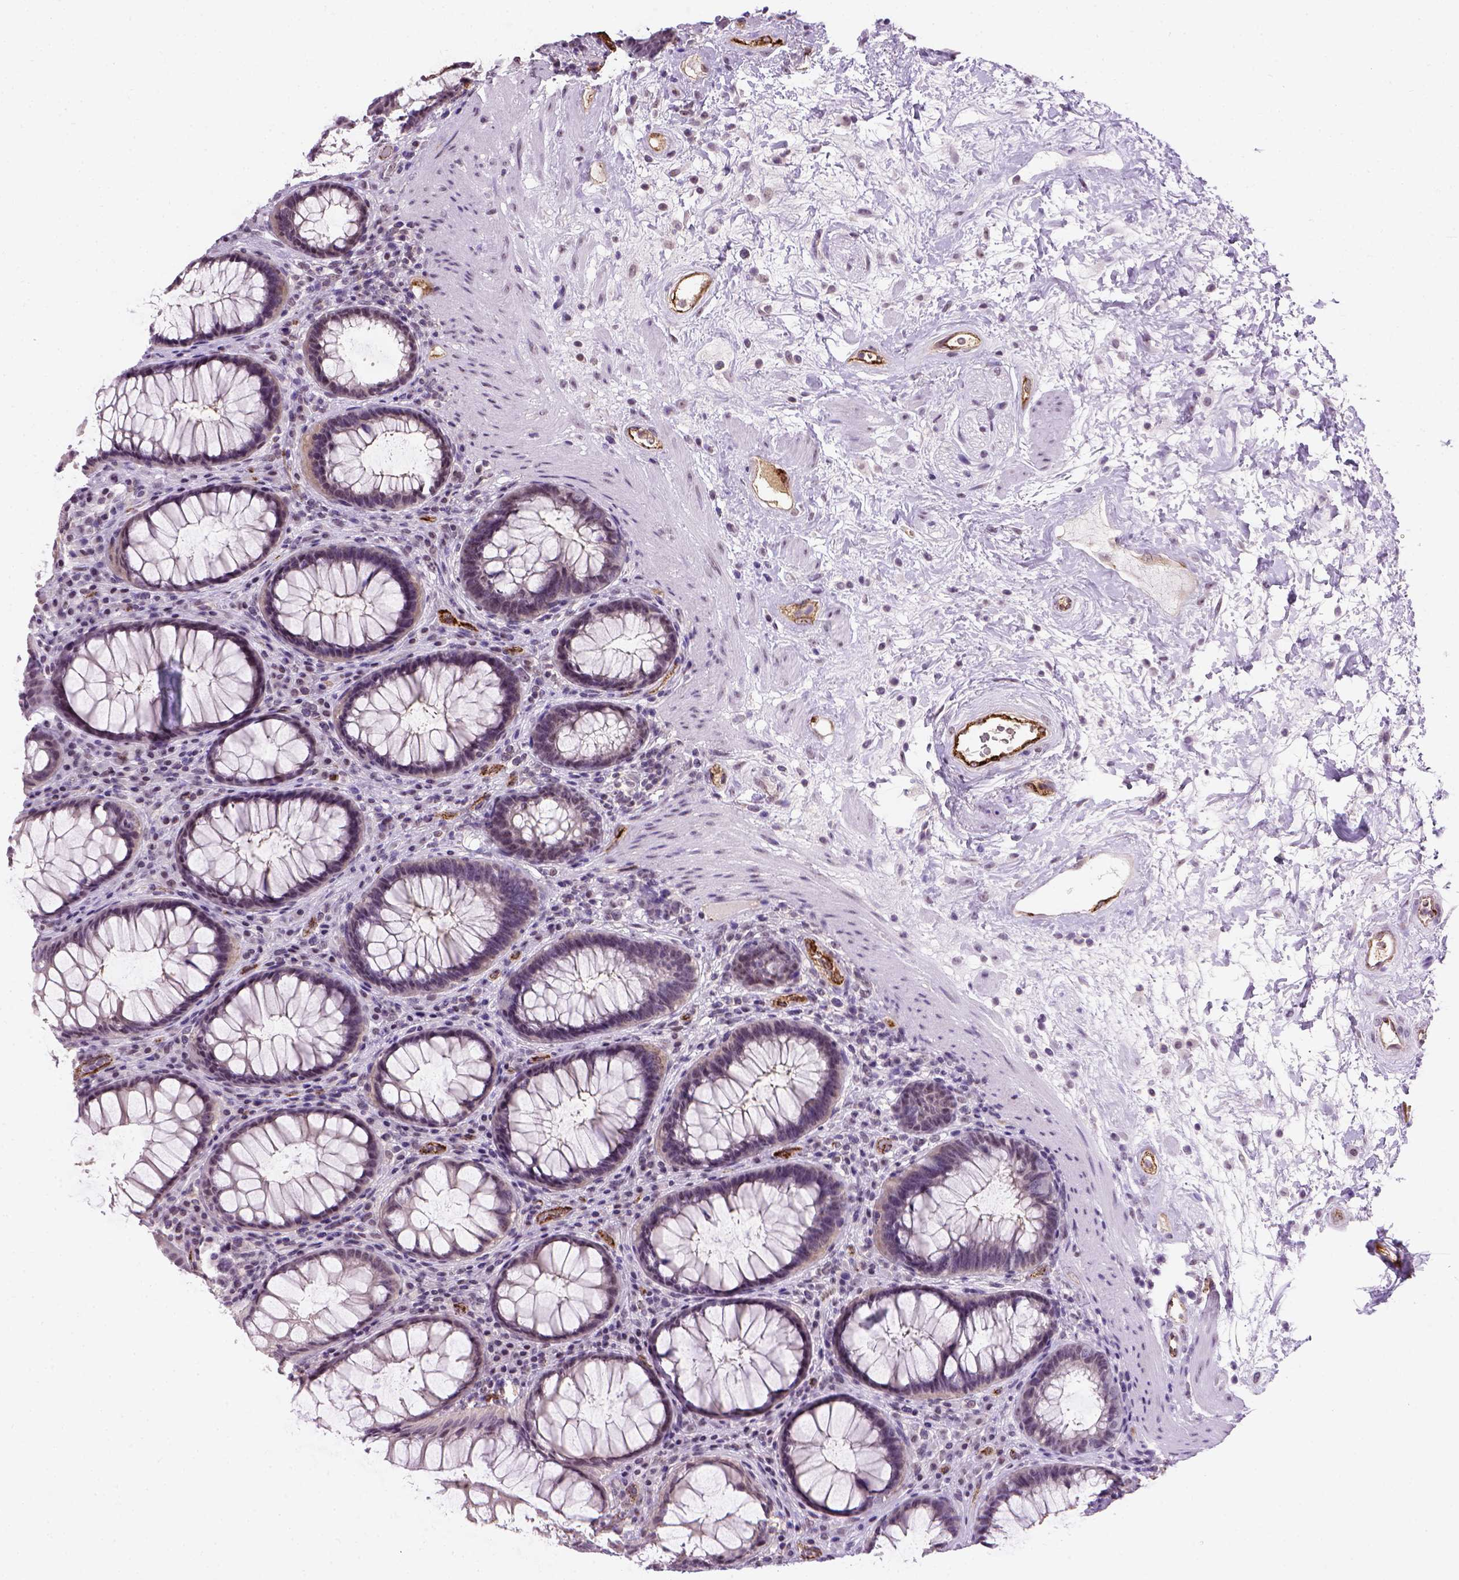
{"staining": {"intensity": "negative", "quantity": "none", "location": "none"}, "tissue": "rectum", "cell_type": "Glandular cells", "image_type": "normal", "snomed": [{"axis": "morphology", "description": "Normal tissue, NOS"}, {"axis": "topography", "description": "Rectum"}], "caption": "IHC image of normal human rectum stained for a protein (brown), which demonstrates no staining in glandular cells. (Brightfield microscopy of DAB immunohistochemistry (IHC) at high magnification).", "gene": "VWF", "patient": {"sex": "male", "age": 72}}